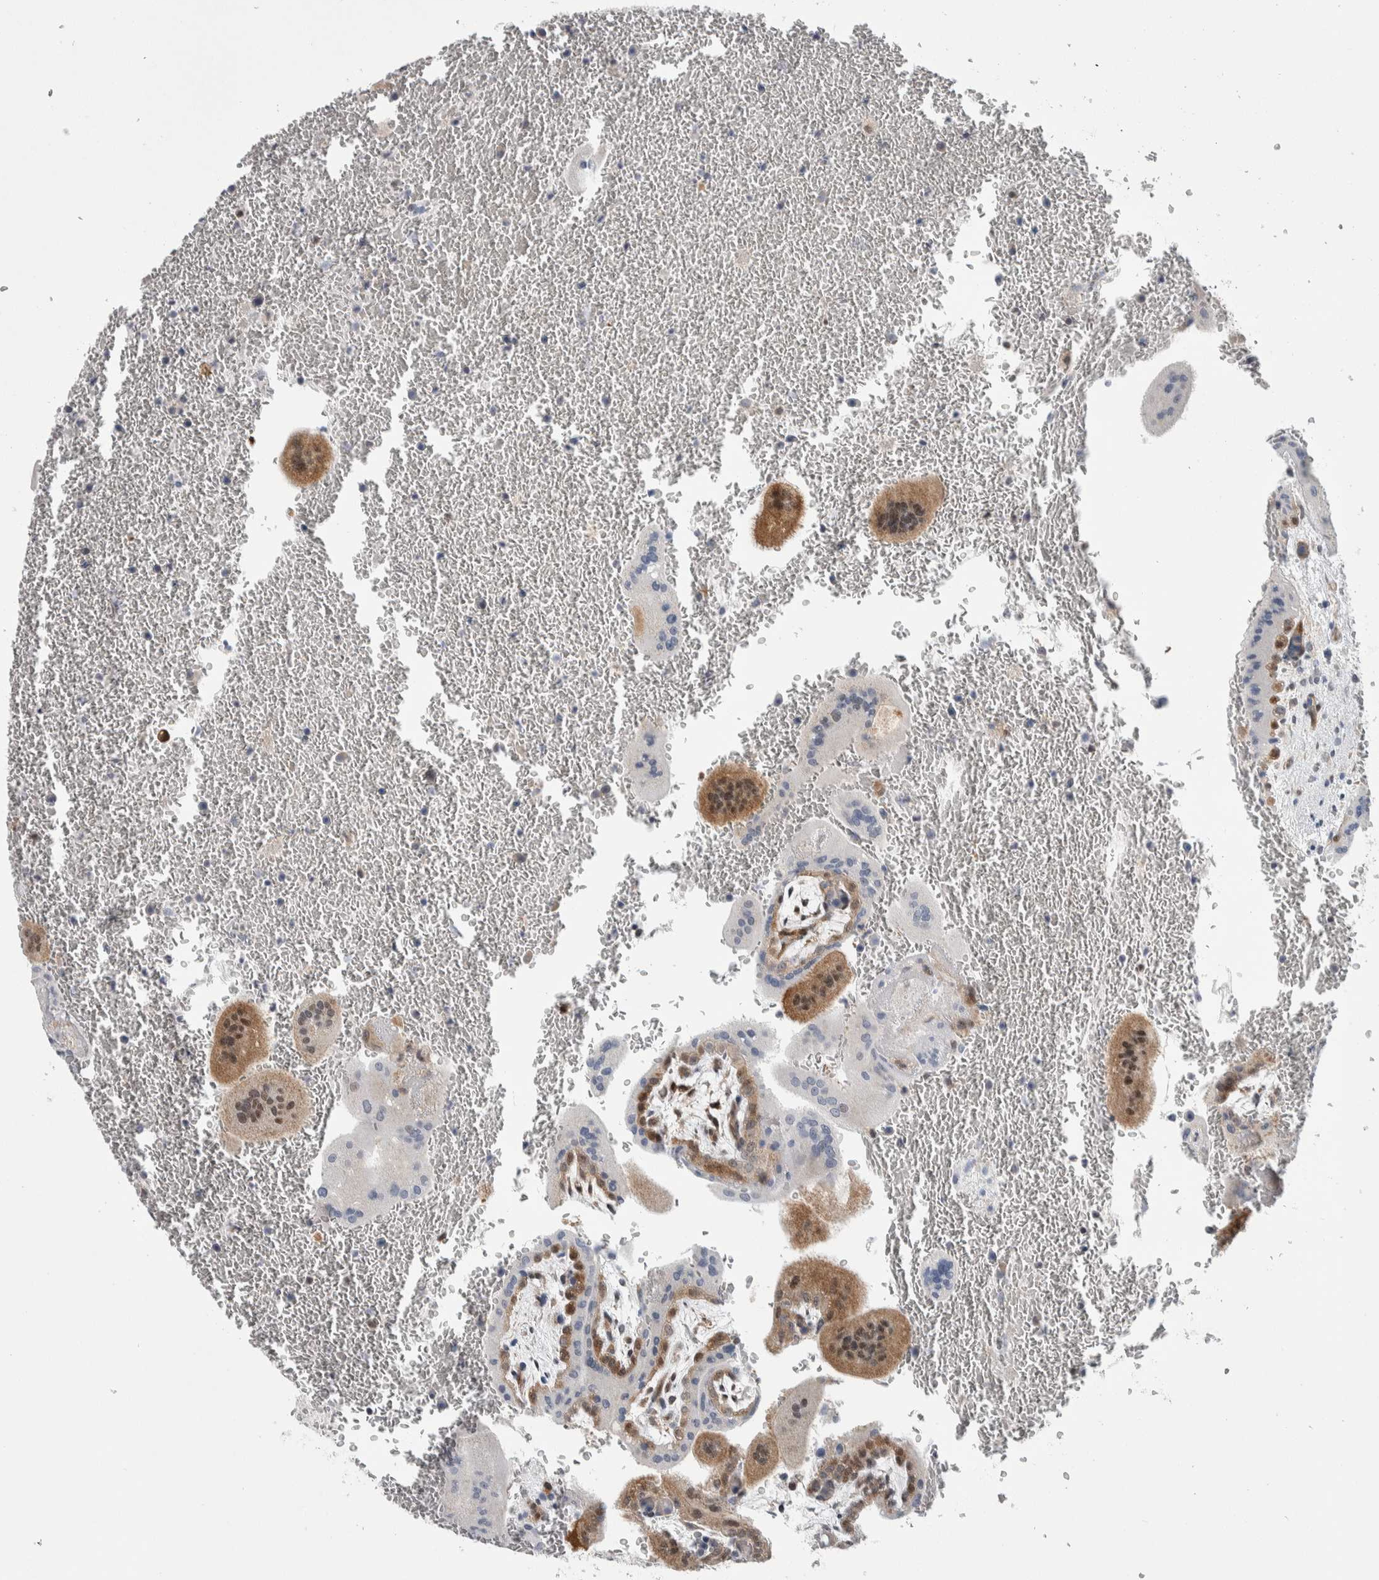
{"staining": {"intensity": "moderate", "quantity": "25%-75%", "location": "cytoplasmic/membranous,nuclear"}, "tissue": "placenta", "cell_type": "Trophoblastic cells", "image_type": "normal", "snomed": [{"axis": "morphology", "description": "Normal tissue, NOS"}, {"axis": "topography", "description": "Placenta"}], "caption": "Immunohistochemistry micrograph of normal placenta: placenta stained using IHC demonstrates medium levels of moderate protein expression localized specifically in the cytoplasmic/membranous,nuclear of trophoblastic cells, appearing as a cytoplasmic/membranous,nuclear brown color.", "gene": "PTPA", "patient": {"sex": "female", "age": 35}}